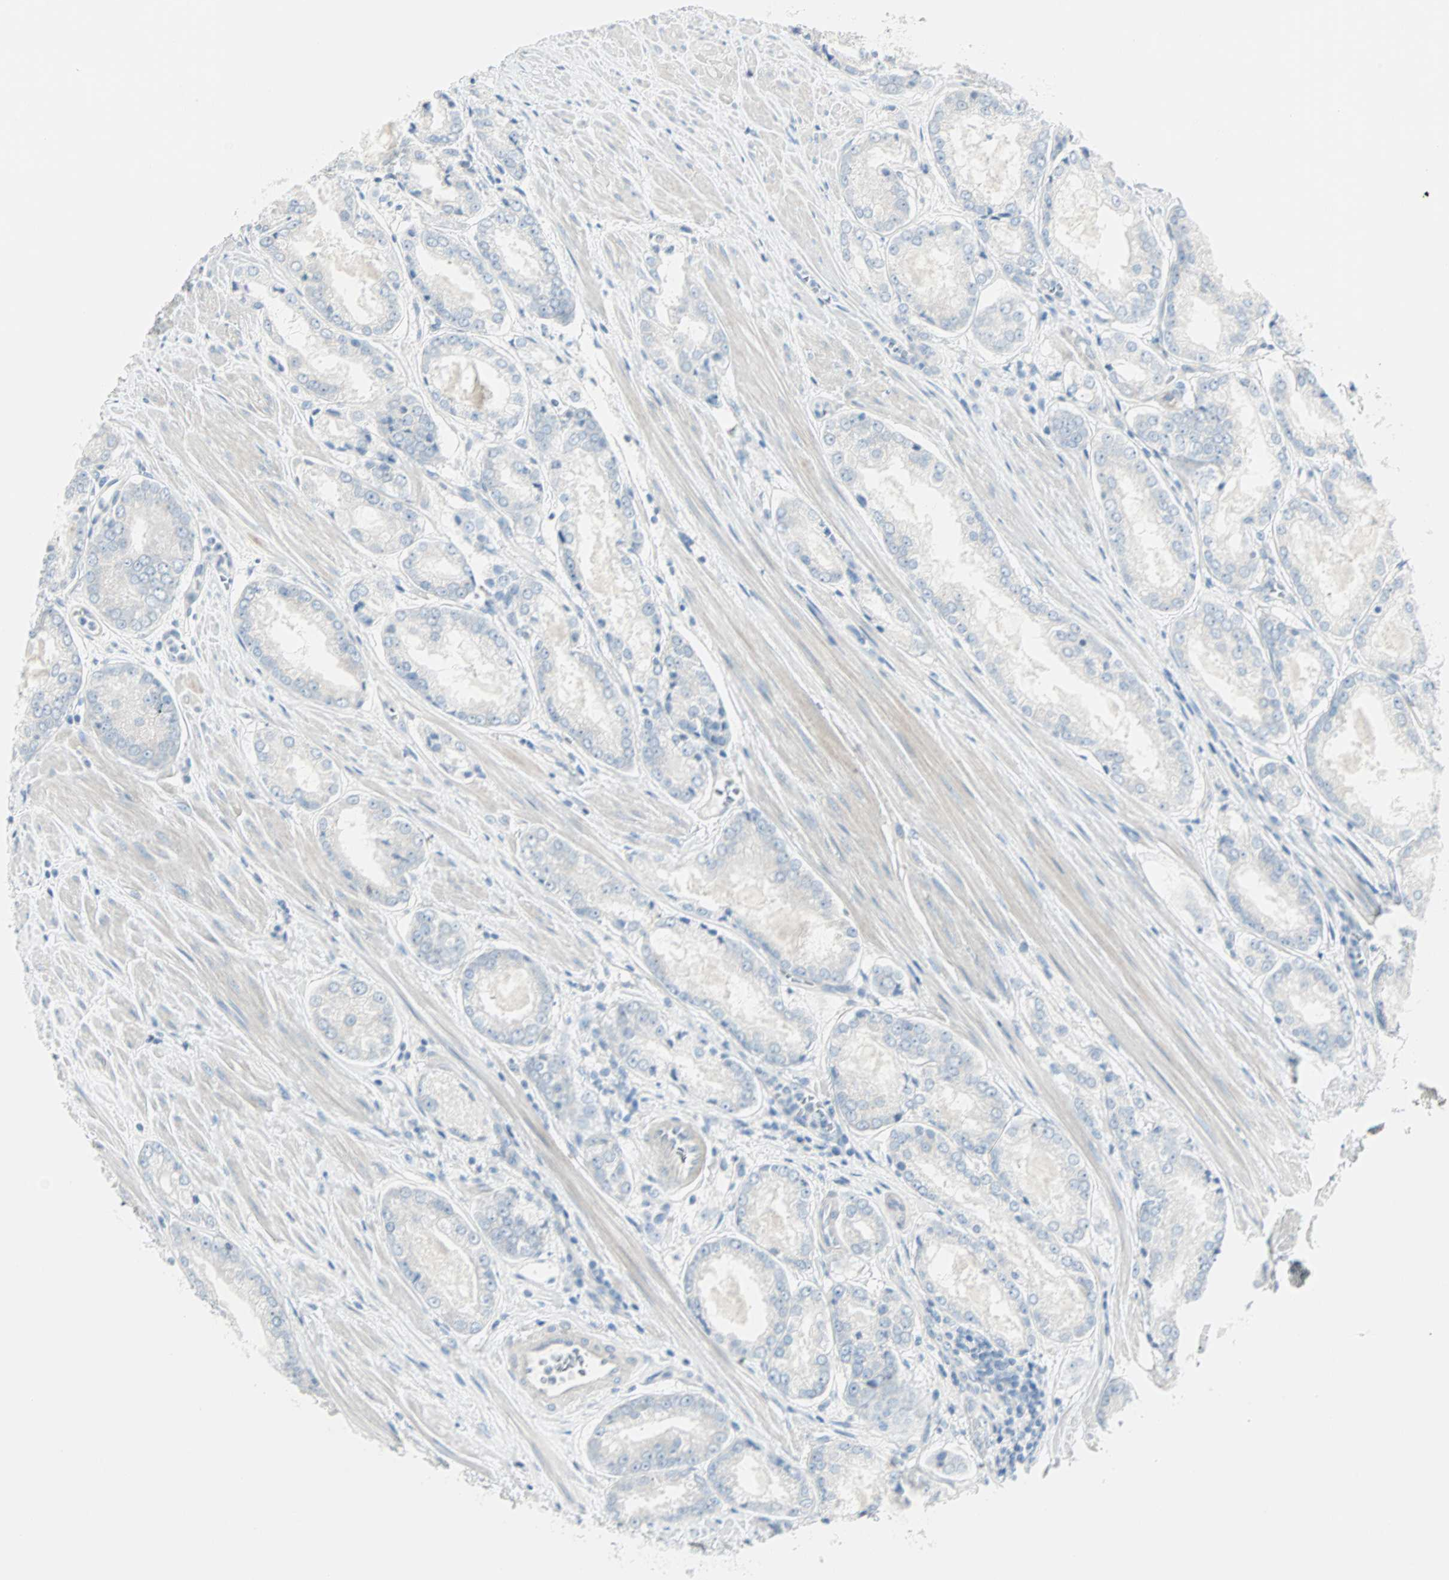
{"staining": {"intensity": "negative", "quantity": "none", "location": "none"}, "tissue": "prostate cancer", "cell_type": "Tumor cells", "image_type": "cancer", "snomed": [{"axis": "morphology", "description": "Adenocarcinoma, Low grade"}, {"axis": "topography", "description": "Prostate"}], "caption": "IHC photomicrograph of neoplastic tissue: prostate cancer stained with DAB (3,3'-diaminobenzidine) reveals no significant protein staining in tumor cells. (Stains: DAB immunohistochemistry (IHC) with hematoxylin counter stain, Microscopy: brightfield microscopy at high magnification).", "gene": "SULT1C2", "patient": {"sex": "male", "age": 64}}